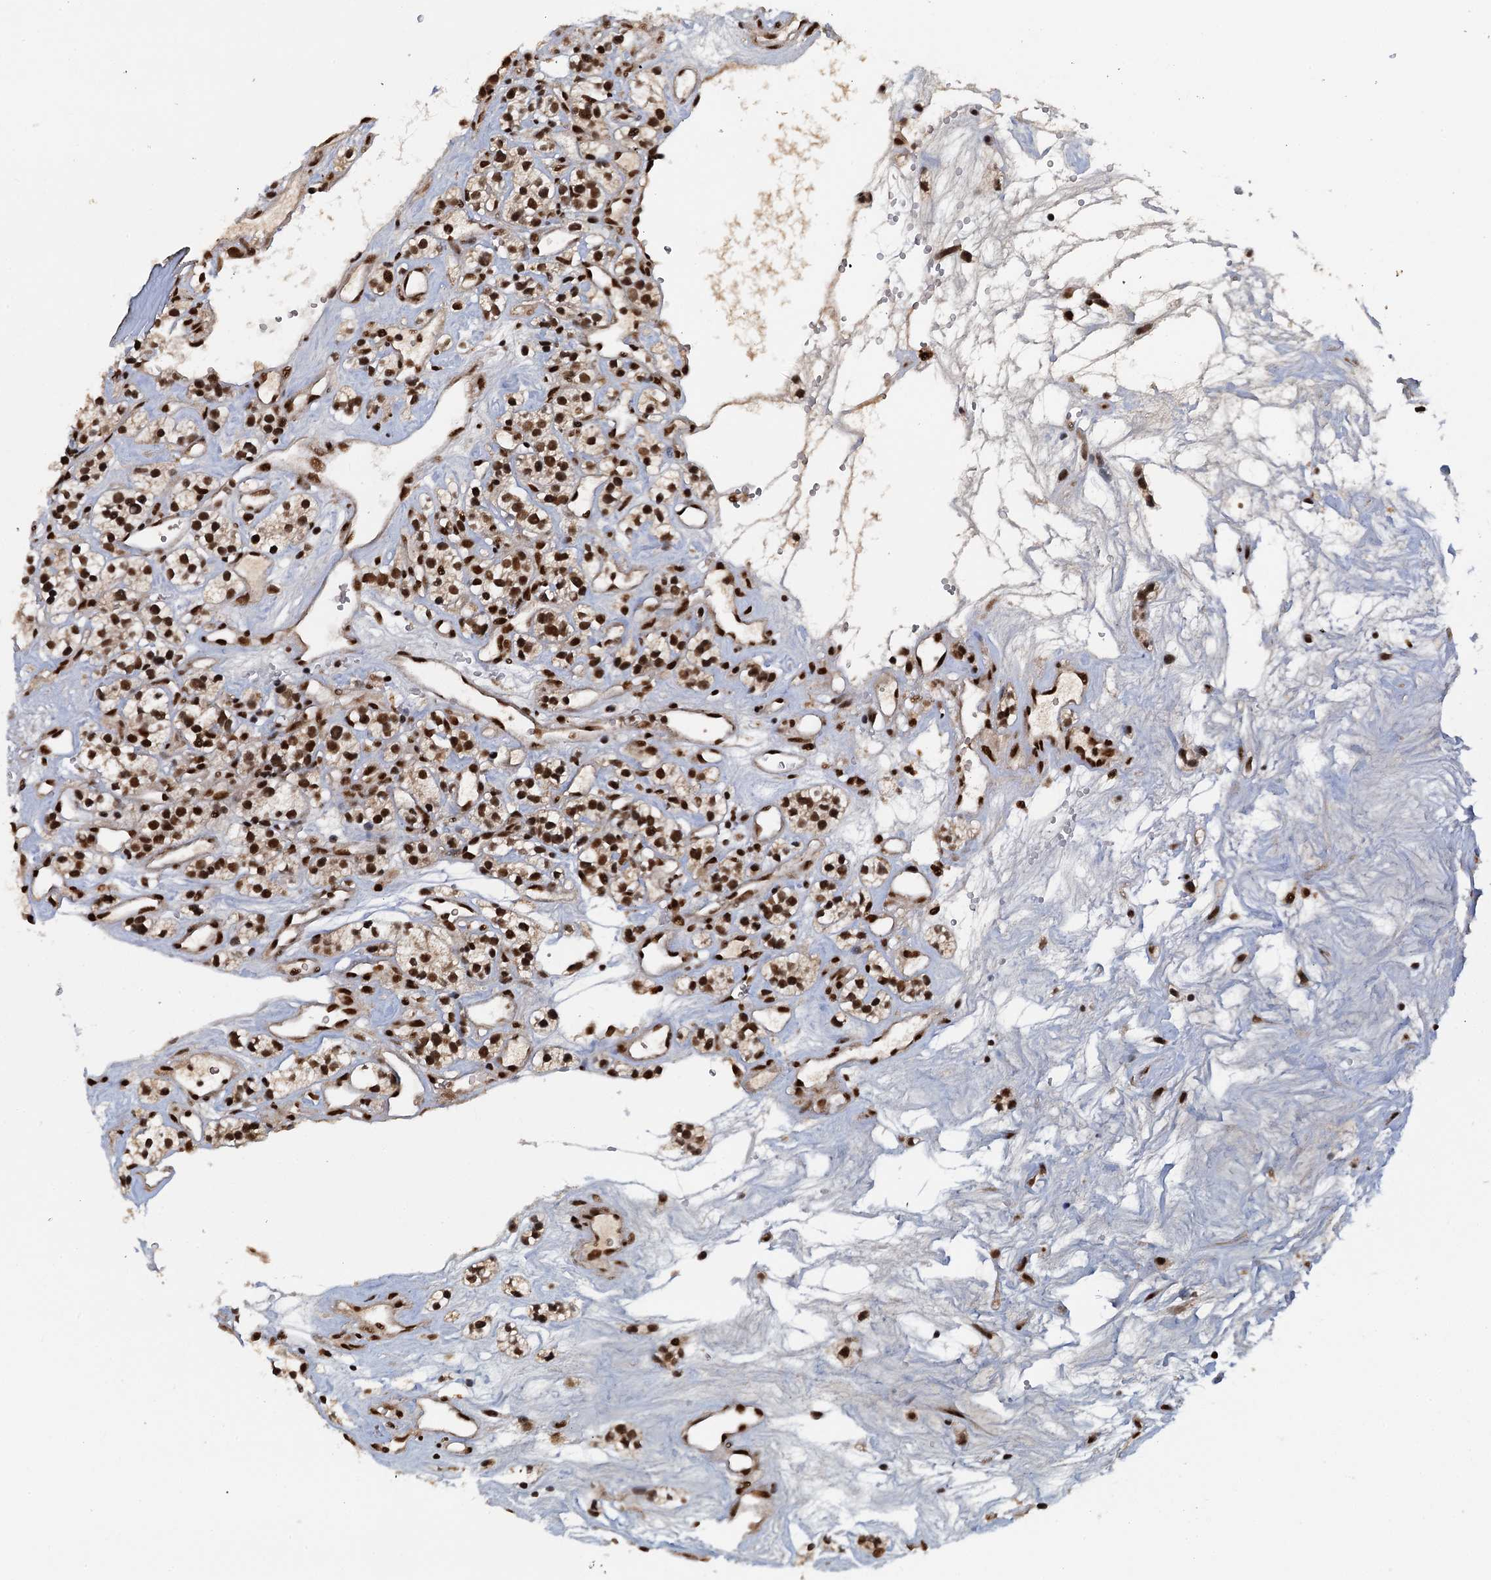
{"staining": {"intensity": "strong", "quantity": ">75%", "location": "nuclear"}, "tissue": "renal cancer", "cell_type": "Tumor cells", "image_type": "cancer", "snomed": [{"axis": "morphology", "description": "Adenocarcinoma, NOS"}, {"axis": "topography", "description": "Kidney"}], "caption": "Immunohistochemical staining of human renal cancer shows strong nuclear protein positivity in approximately >75% of tumor cells. (brown staining indicates protein expression, while blue staining denotes nuclei).", "gene": "ZC3H18", "patient": {"sex": "female", "age": 57}}